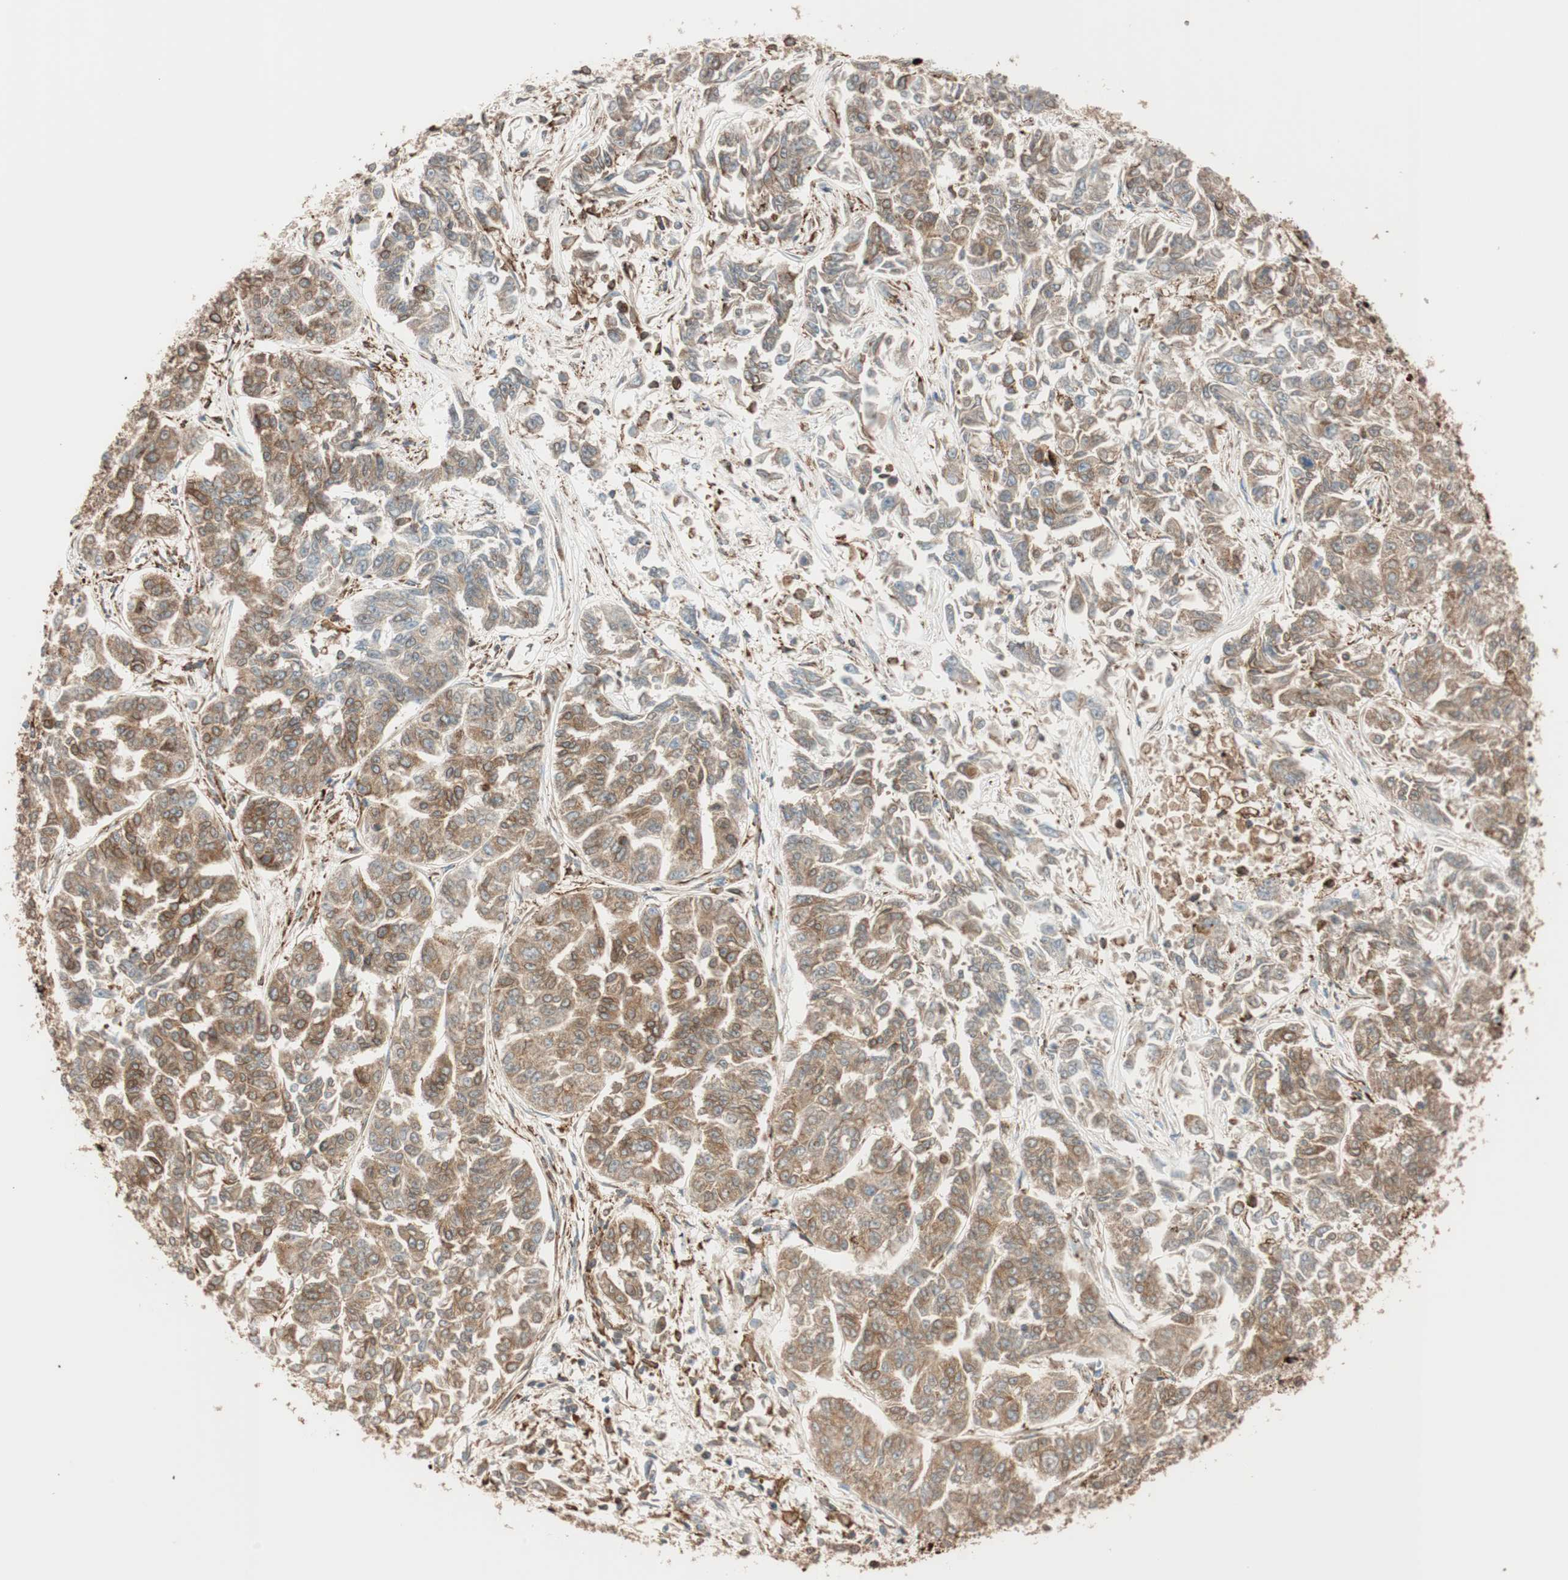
{"staining": {"intensity": "moderate", "quantity": ">75%", "location": "cytoplasmic/membranous"}, "tissue": "lung cancer", "cell_type": "Tumor cells", "image_type": "cancer", "snomed": [{"axis": "morphology", "description": "Adenocarcinoma, NOS"}, {"axis": "topography", "description": "Lung"}], "caption": "Brown immunohistochemical staining in human adenocarcinoma (lung) reveals moderate cytoplasmic/membranous expression in approximately >75% of tumor cells.", "gene": "PRKCSH", "patient": {"sex": "male", "age": 84}}